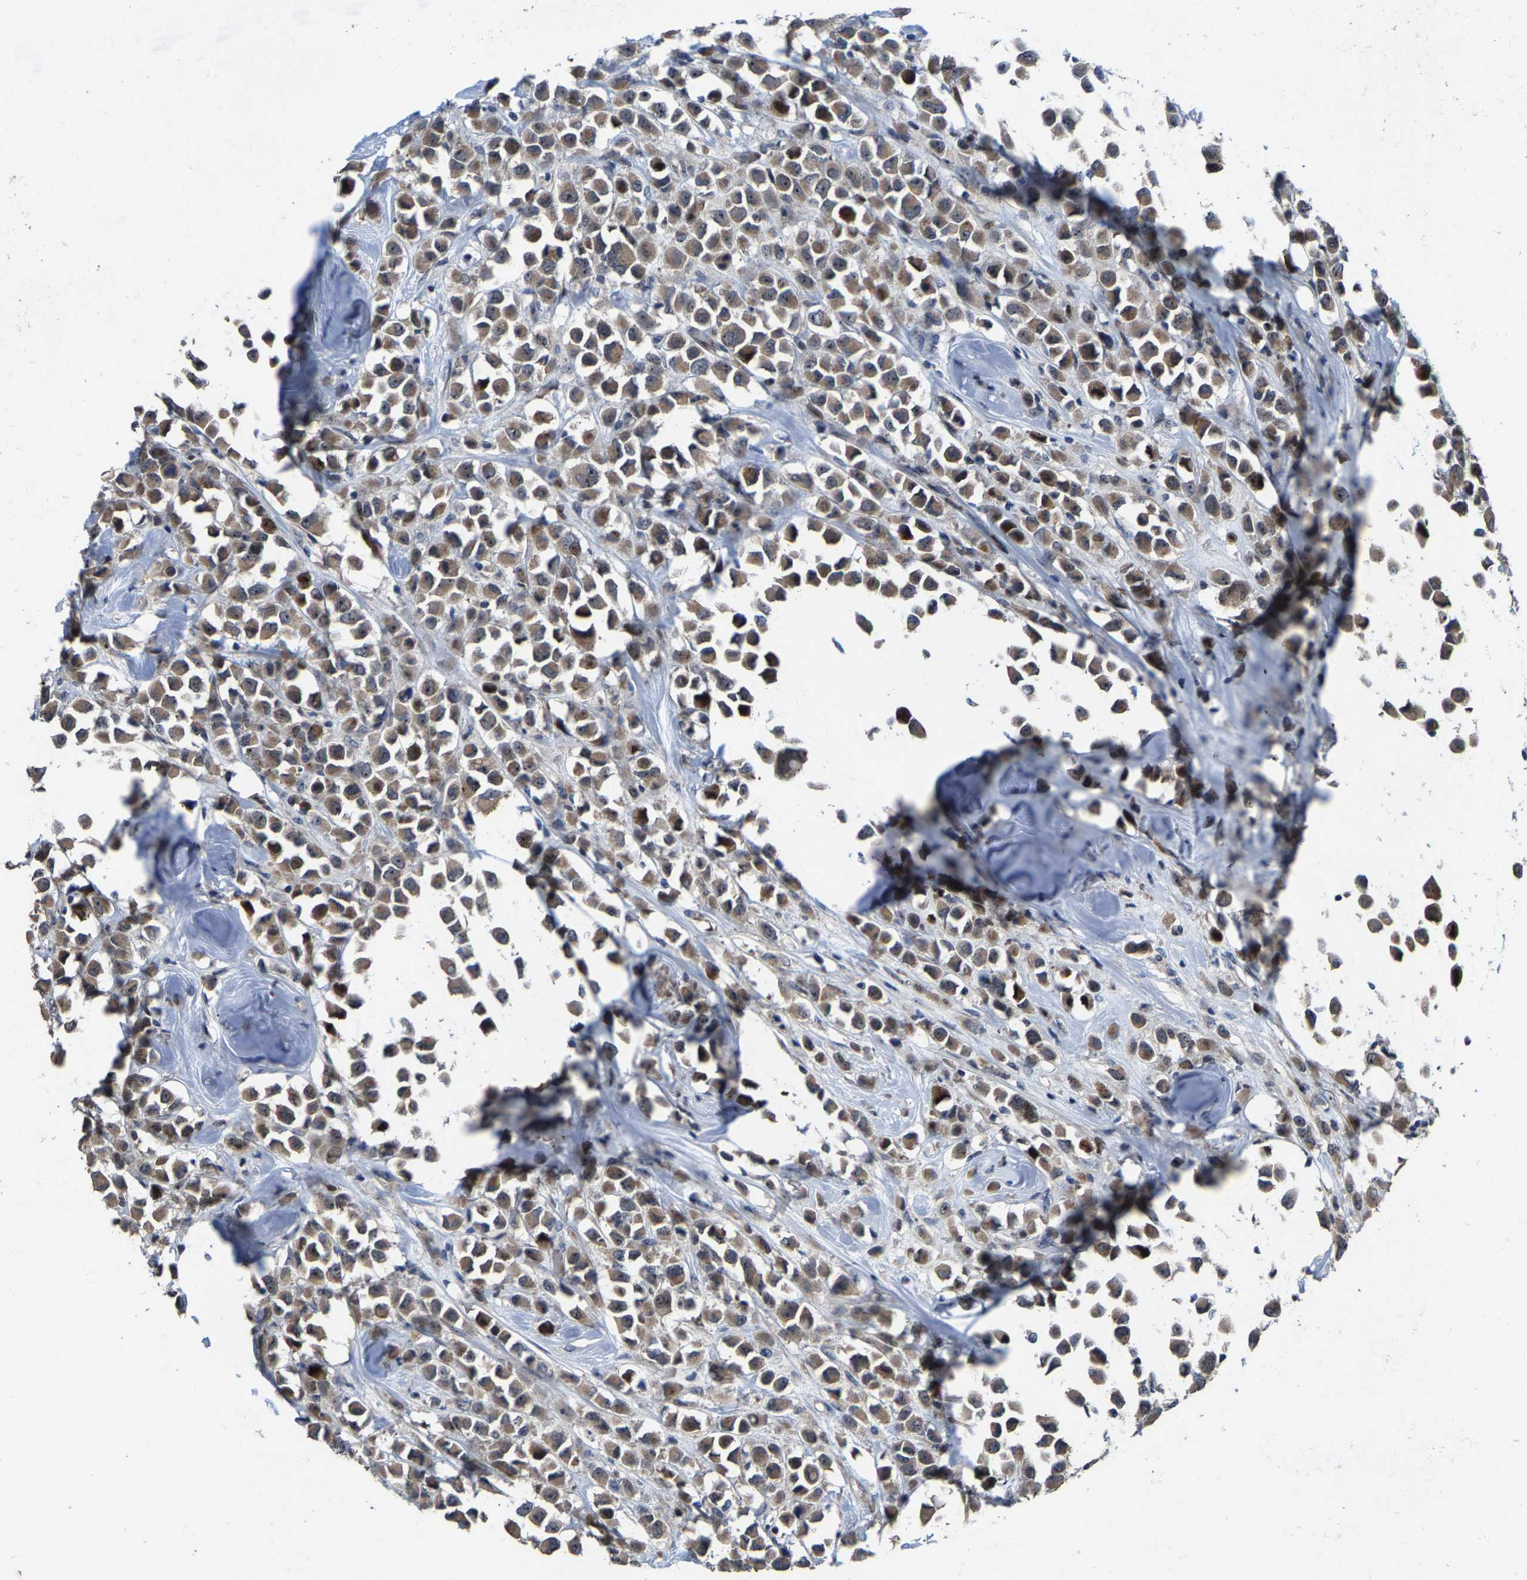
{"staining": {"intensity": "moderate", "quantity": ">75%", "location": "cytoplasmic/membranous"}, "tissue": "breast cancer", "cell_type": "Tumor cells", "image_type": "cancer", "snomed": [{"axis": "morphology", "description": "Duct carcinoma"}, {"axis": "topography", "description": "Breast"}], "caption": "This photomicrograph demonstrates immunohistochemistry staining of human intraductal carcinoma (breast), with medium moderate cytoplasmic/membranous staining in approximately >75% of tumor cells.", "gene": "HAUS6", "patient": {"sex": "female", "age": 61}}